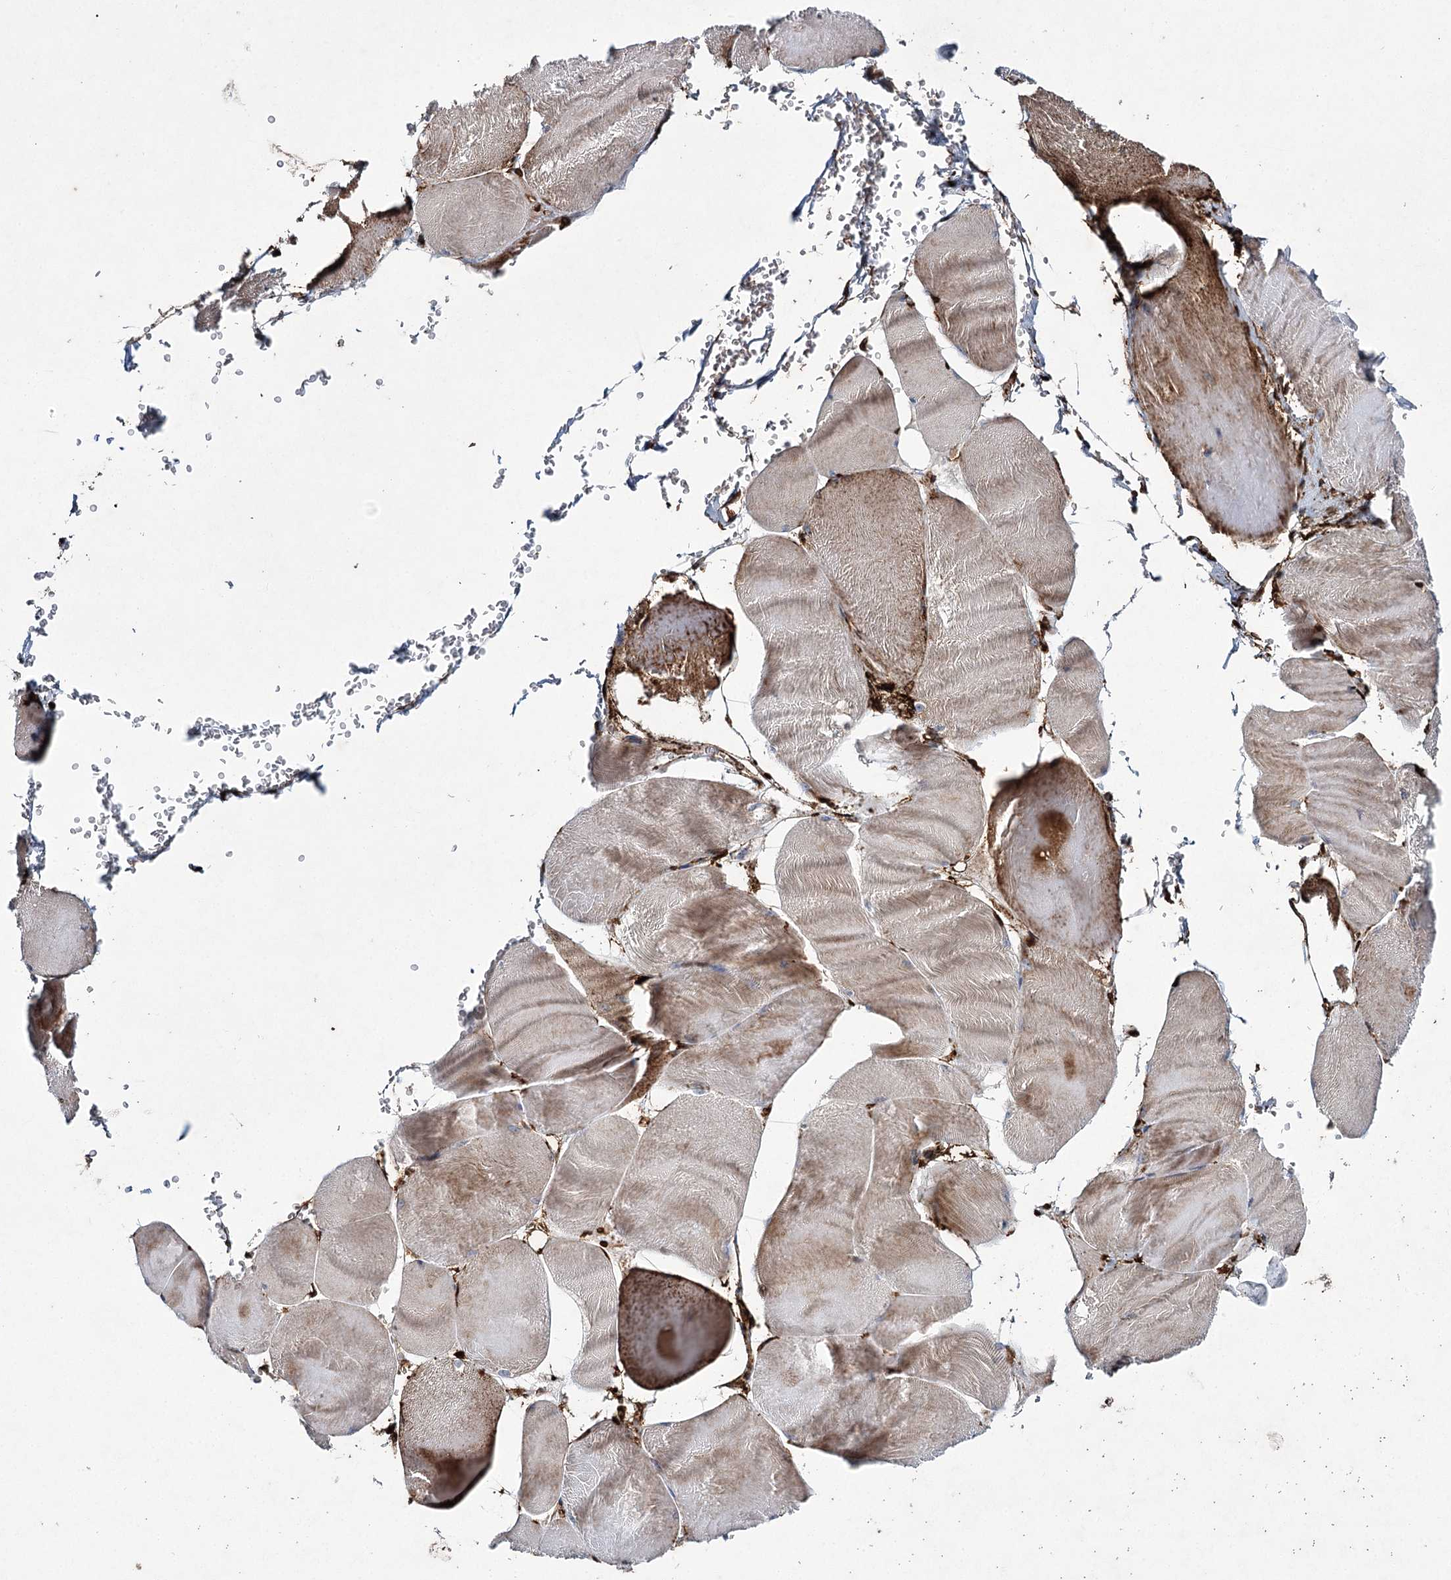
{"staining": {"intensity": "moderate", "quantity": "25%-75%", "location": "cytoplasmic/membranous"}, "tissue": "skeletal muscle", "cell_type": "Myocytes", "image_type": "normal", "snomed": [{"axis": "morphology", "description": "Normal tissue, NOS"}, {"axis": "morphology", "description": "Basal cell carcinoma"}, {"axis": "topography", "description": "Skeletal muscle"}], "caption": "Immunohistochemistry micrograph of normal human skeletal muscle stained for a protein (brown), which displays medium levels of moderate cytoplasmic/membranous positivity in approximately 25%-75% of myocytes.", "gene": "DCUN1D4", "patient": {"sex": "female", "age": 64}}